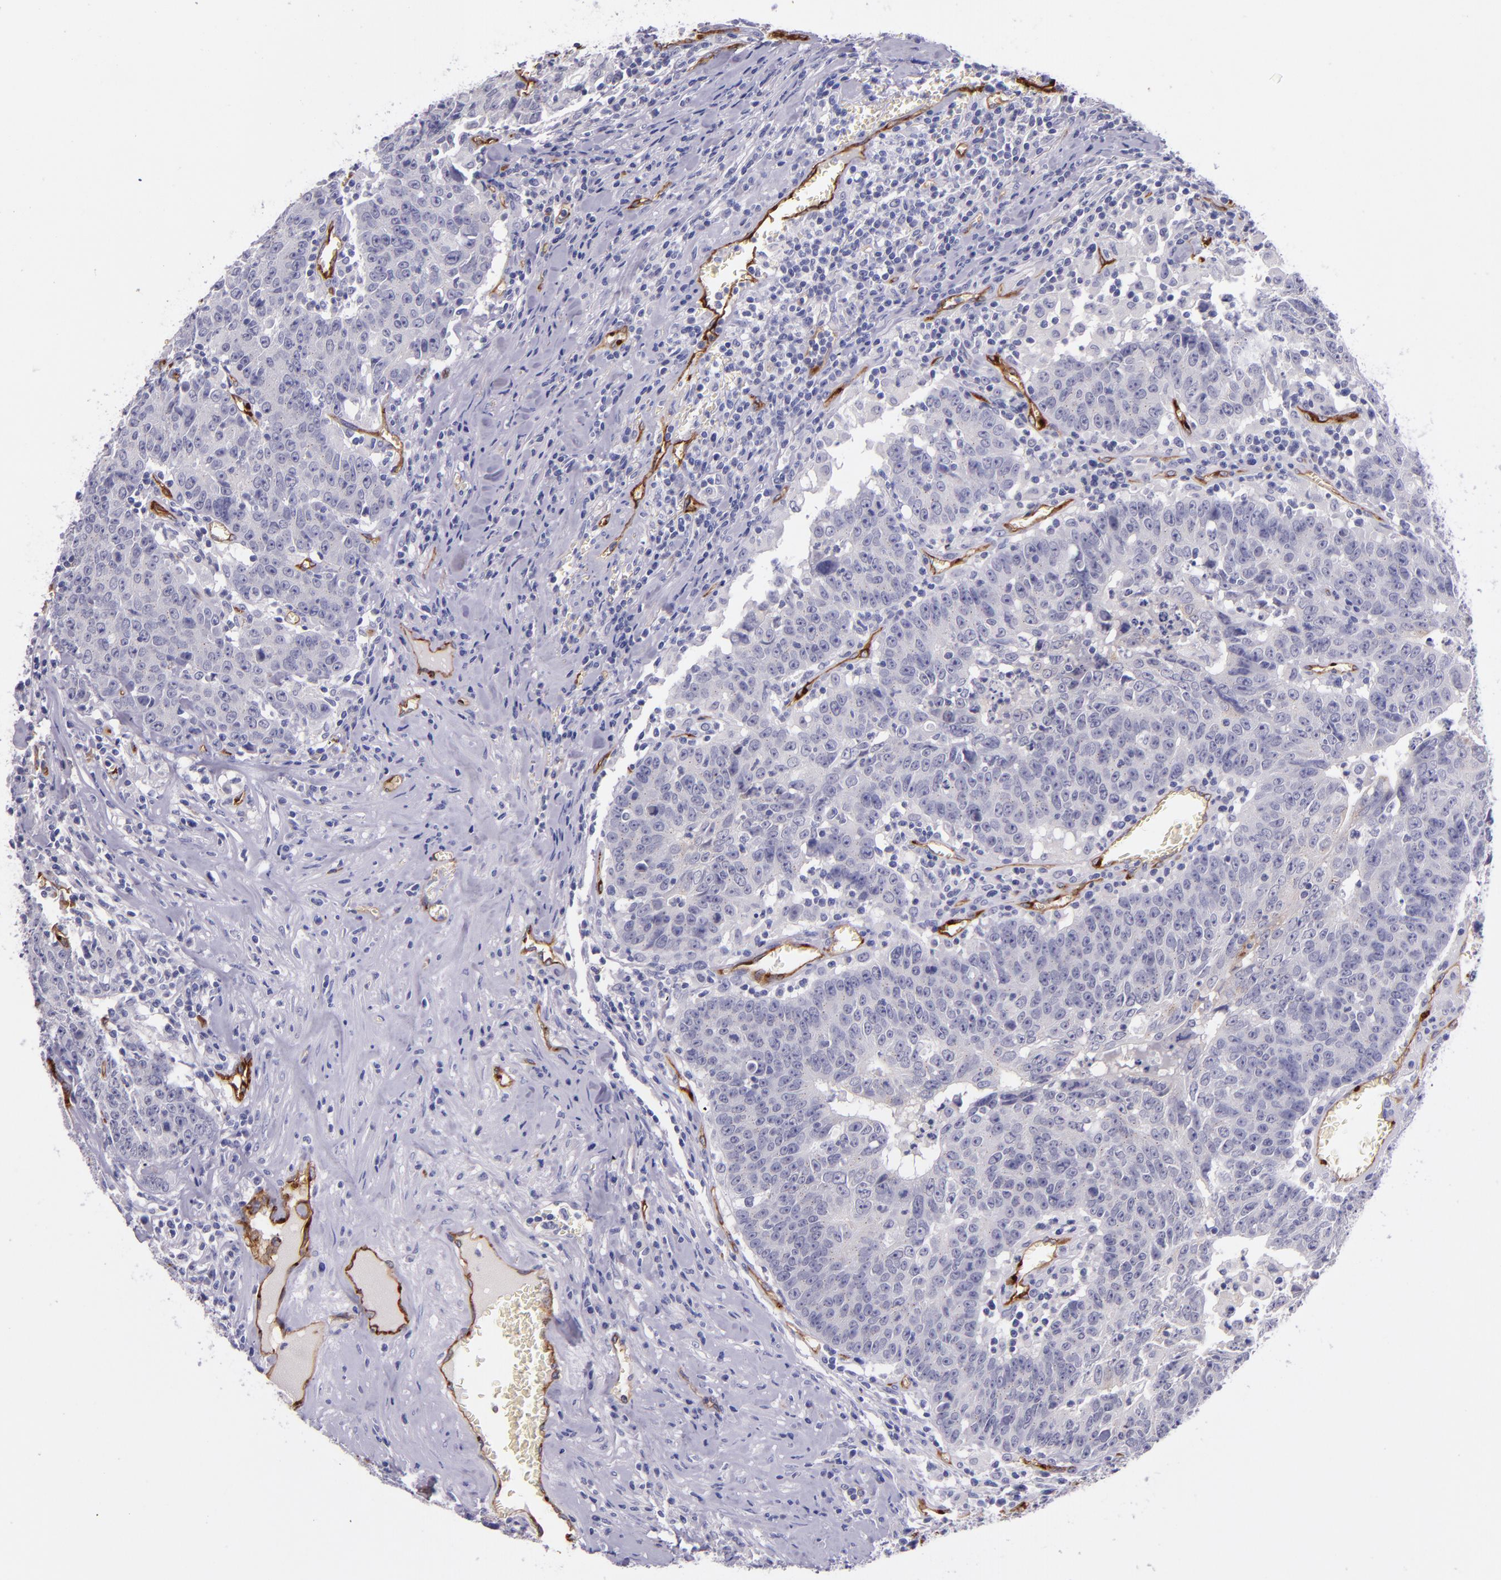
{"staining": {"intensity": "negative", "quantity": "none", "location": "none"}, "tissue": "colorectal cancer", "cell_type": "Tumor cells", "image_type": "cancer", "snomed": [{"axis": "morphology", "description": "Adenocarcinoma, NOS"}, {"axis": "topography", "description": "Colon"}], "caption": "Colorectal cancer stained for a protein using immunohistochemistry (IHC) shows no positivity tumor cells.", "gene": "NOS3", "patient": {"sex": "female", "age": 53}}